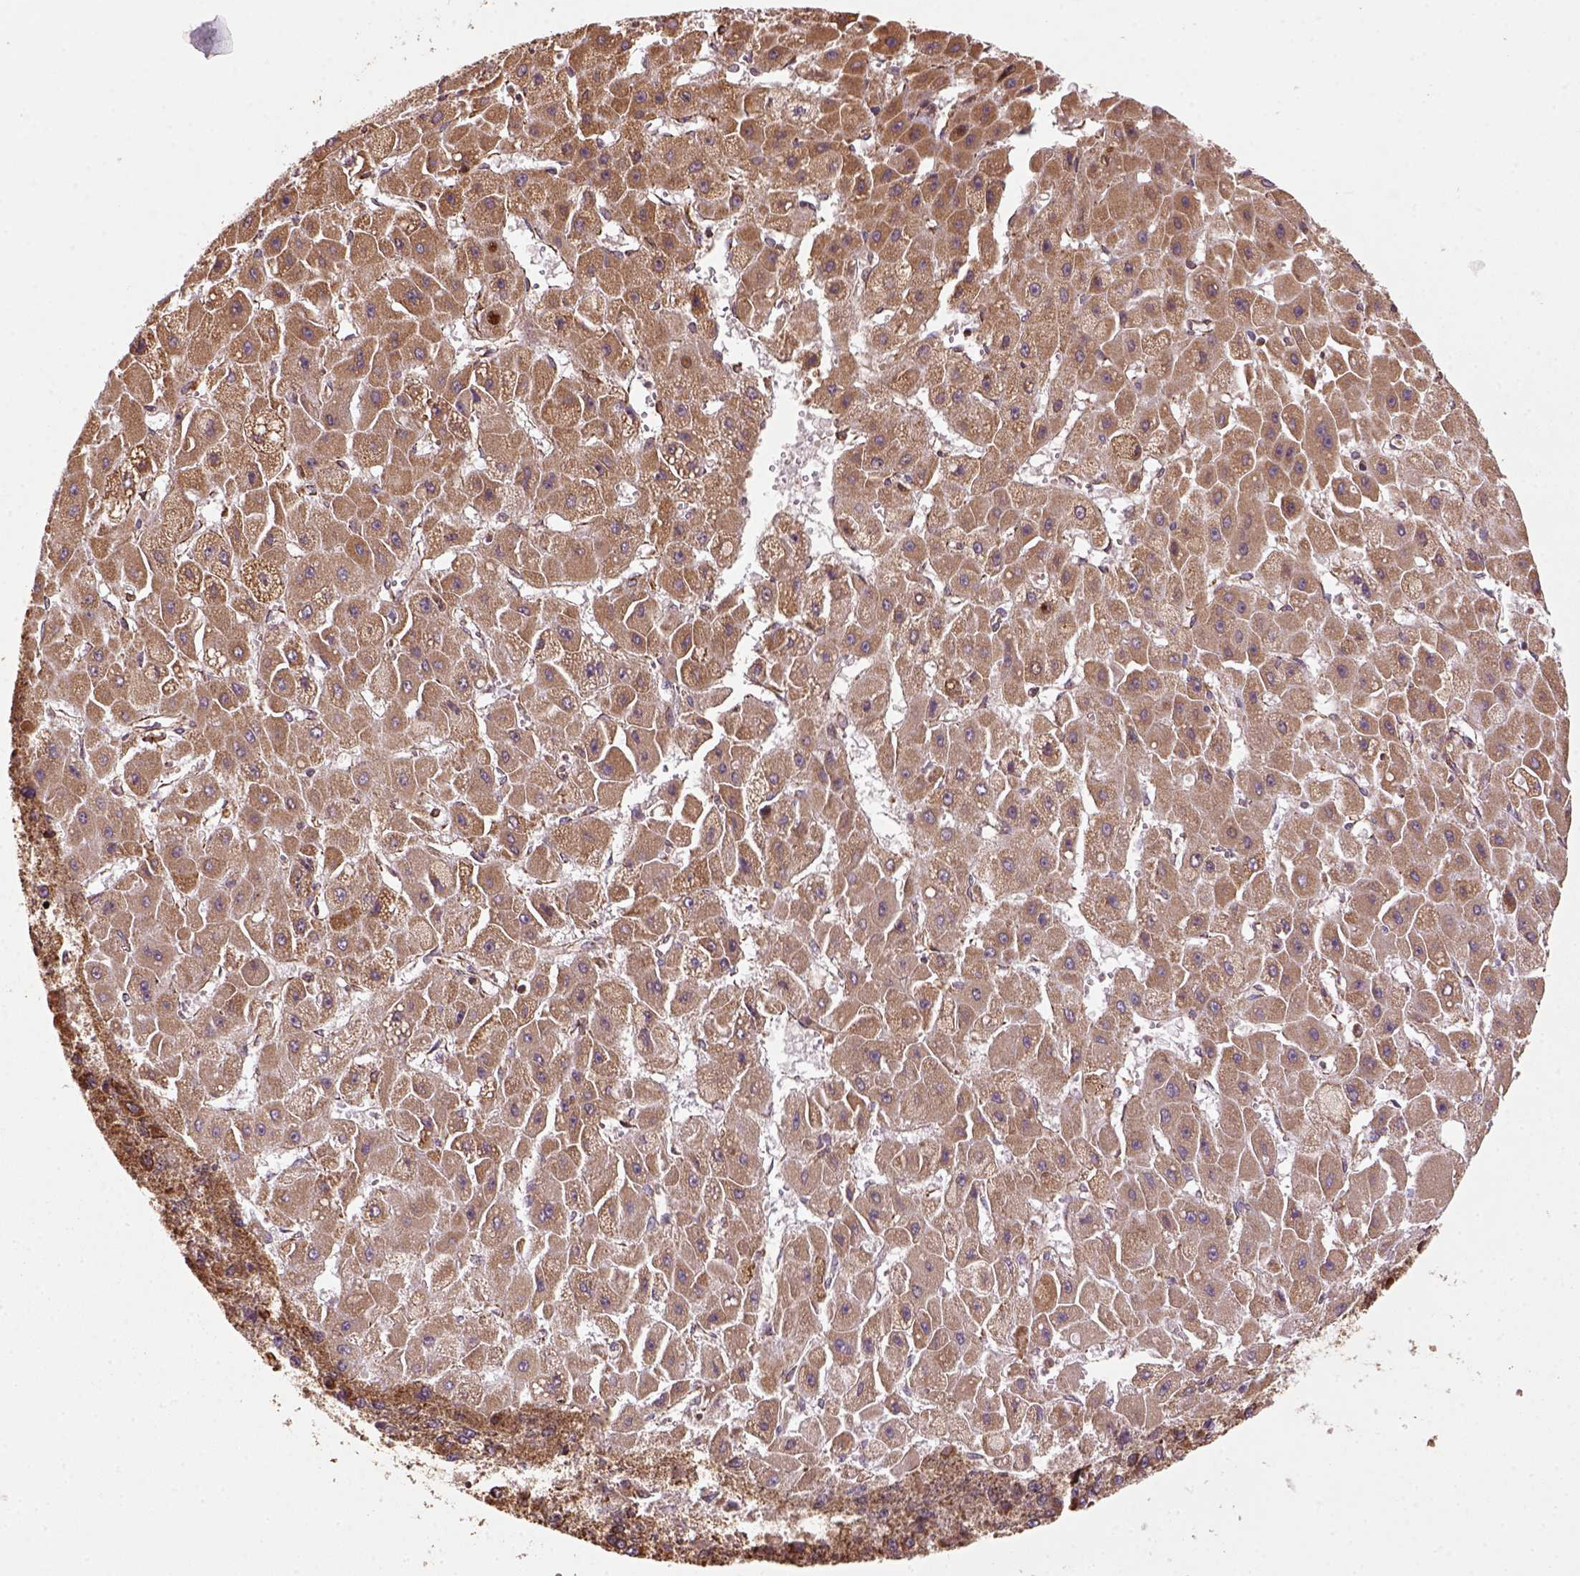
{"staining": {"intensity": "moderate", "quantity": ">75%", "location": "cytoplasmic/membranous"}, "tissue": "liver cancer", "cell_type": "Tumor cells", "image_type": "cancer", "snomed": [{"axis": "morphology", "description": "Carcinoma, Hepatocellular, NOS"}, {"axis": "topography", "description": "Liver"}], "caption": "Tumor cells exhibit medium levels of moderate cytoplasmic/membranous staining in approximately >75% of cells in liver cancer.", "gene": "MAPK8IP3", "patient": {"sex": "female", "age": 25}}